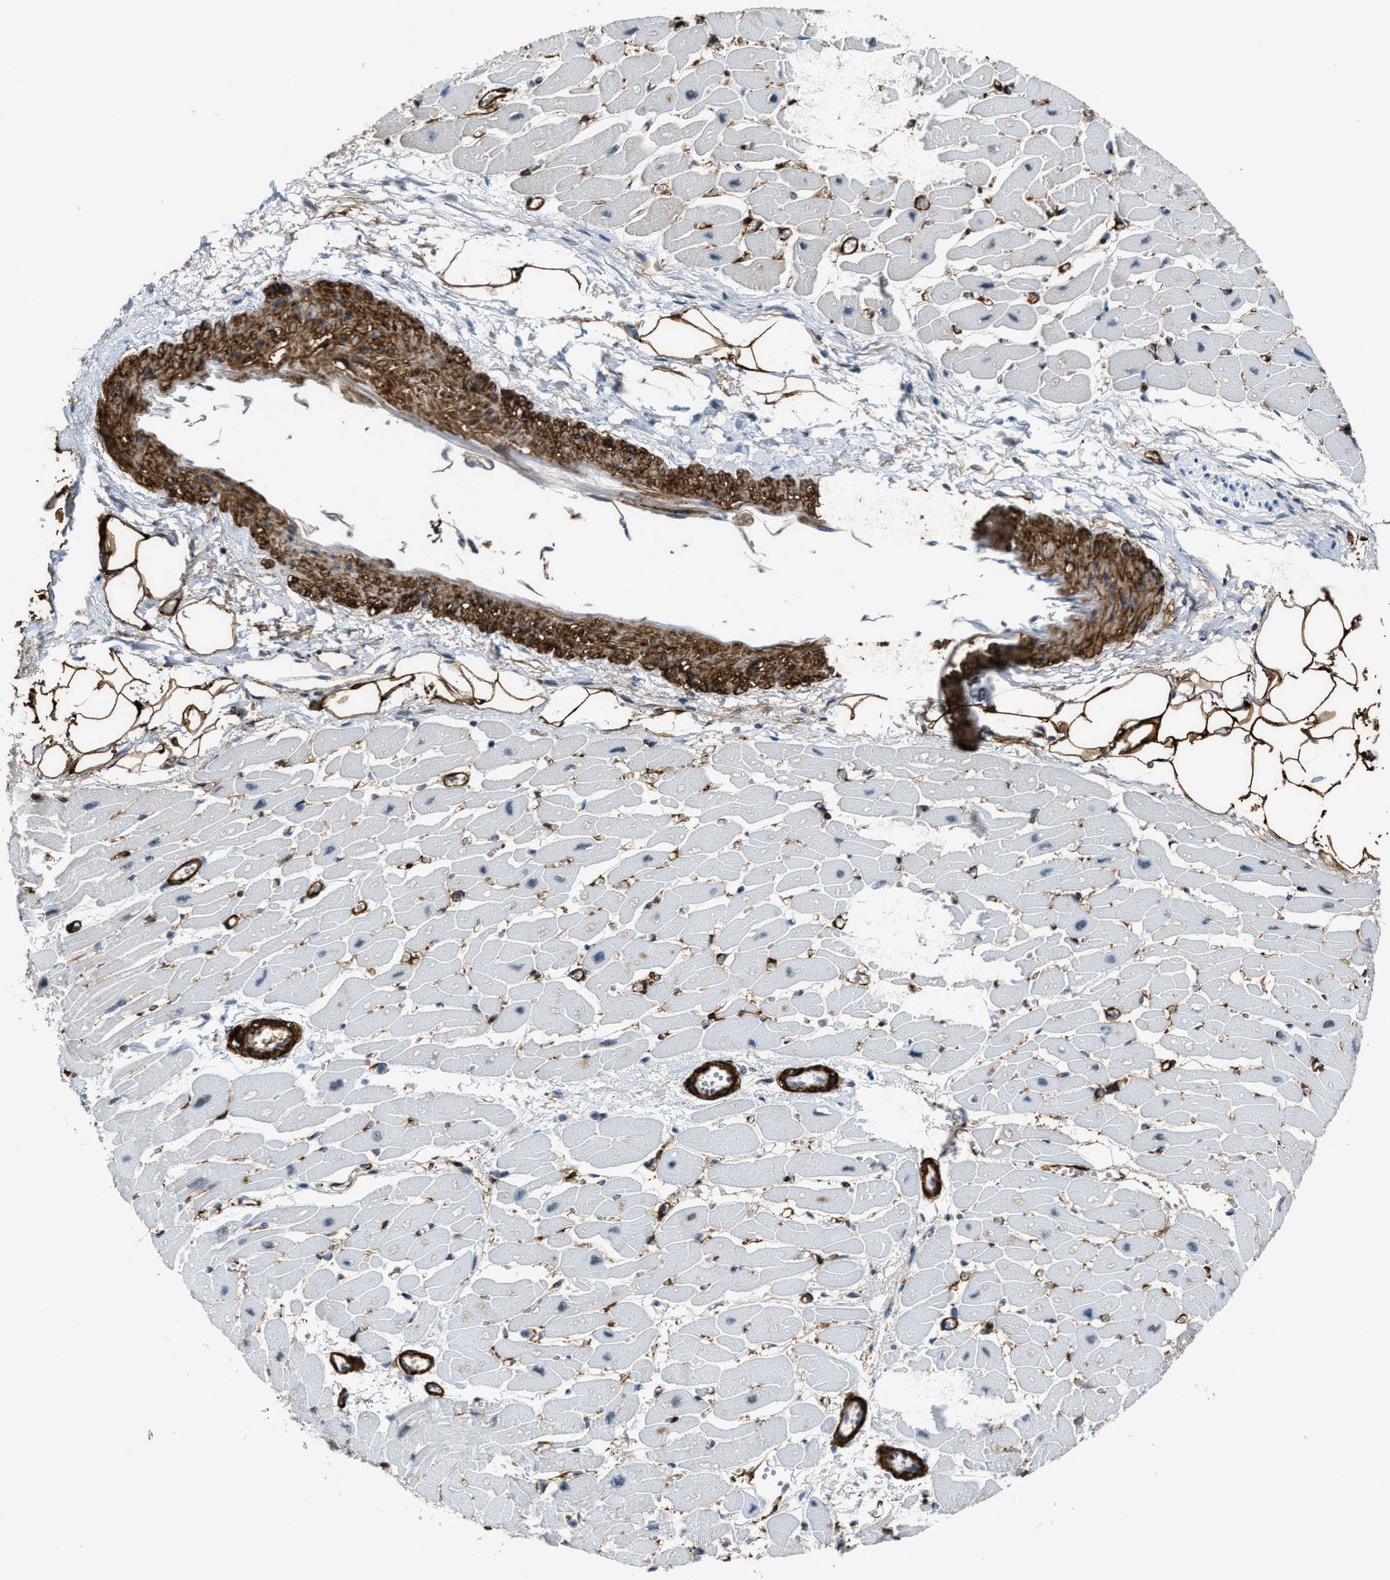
{"staining": {"intensity": "strong", "quantity": "<25%", "location": "nuclear"}, "tissue": "heart muscle", "cell_type": "Cardiomyocytes", "image_type": "normal", "snomed": [{"axis": "morphology", "description": "Normal tissue, NOS"}, {"axis": "topography", "description": "Heart"}], "caption": "Immunohistochemistry (DAB) staining of normal heart muscle displays strong nuclear protein expression in about <25% of cardiomyocytes.", "gene": "DDX5", "patient": {"sex": "female", "age": 54}}